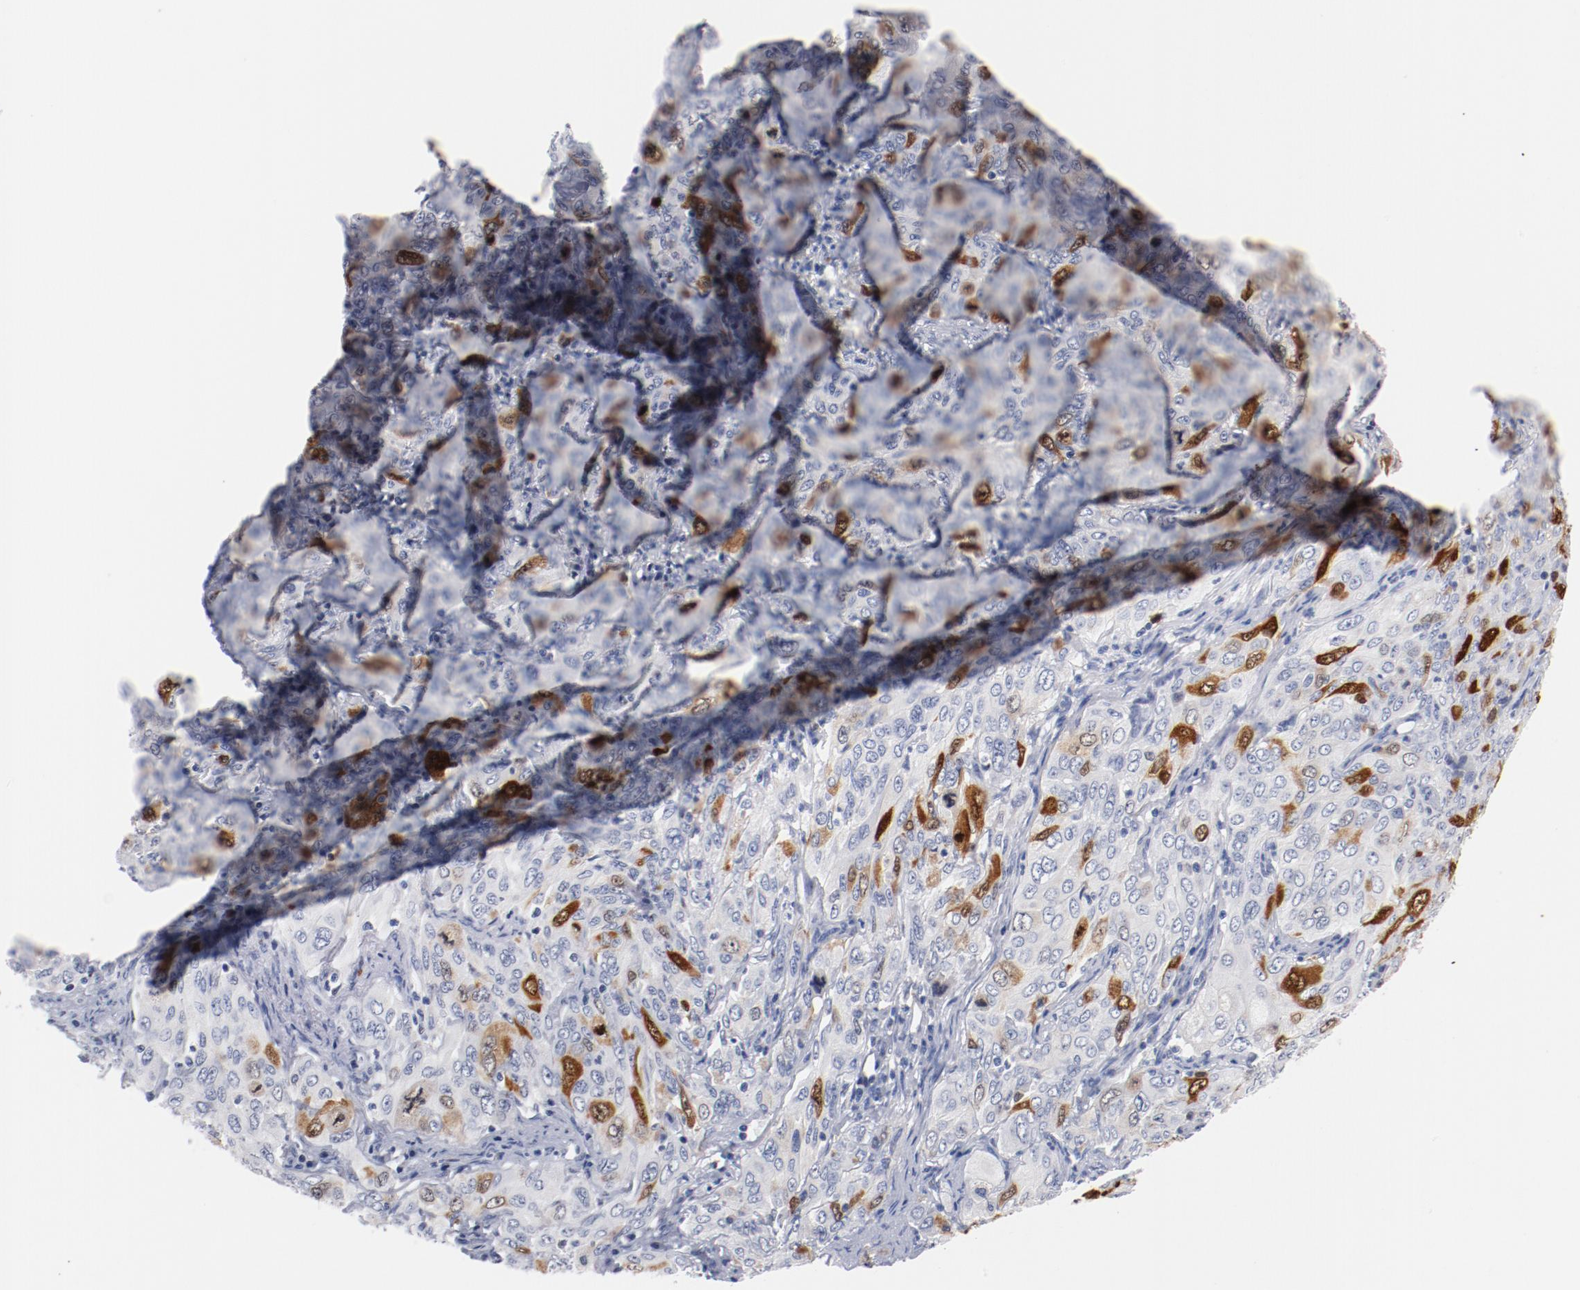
{"staining": {"intensity": "strong", "quantity": "25%-75%", "location": "nuclear"}, "tissue": "cervical cancer", "cell_type": "Tumor cells", "image_type": "cancer", "snomed": [{"axis": "morphology", "description": "Squamous cell carcinoma, NOS"}, {"axis": "topography", "description": "Cervix"}], "caption": "The histopathology image exhibits immunohistochemical staining of cervical cancer. There is strong nuclear staining is present in approximately 25%-75% of tumor cells.", "gene": "CDC20", "patient": {"sex": "female", "age": 38}}